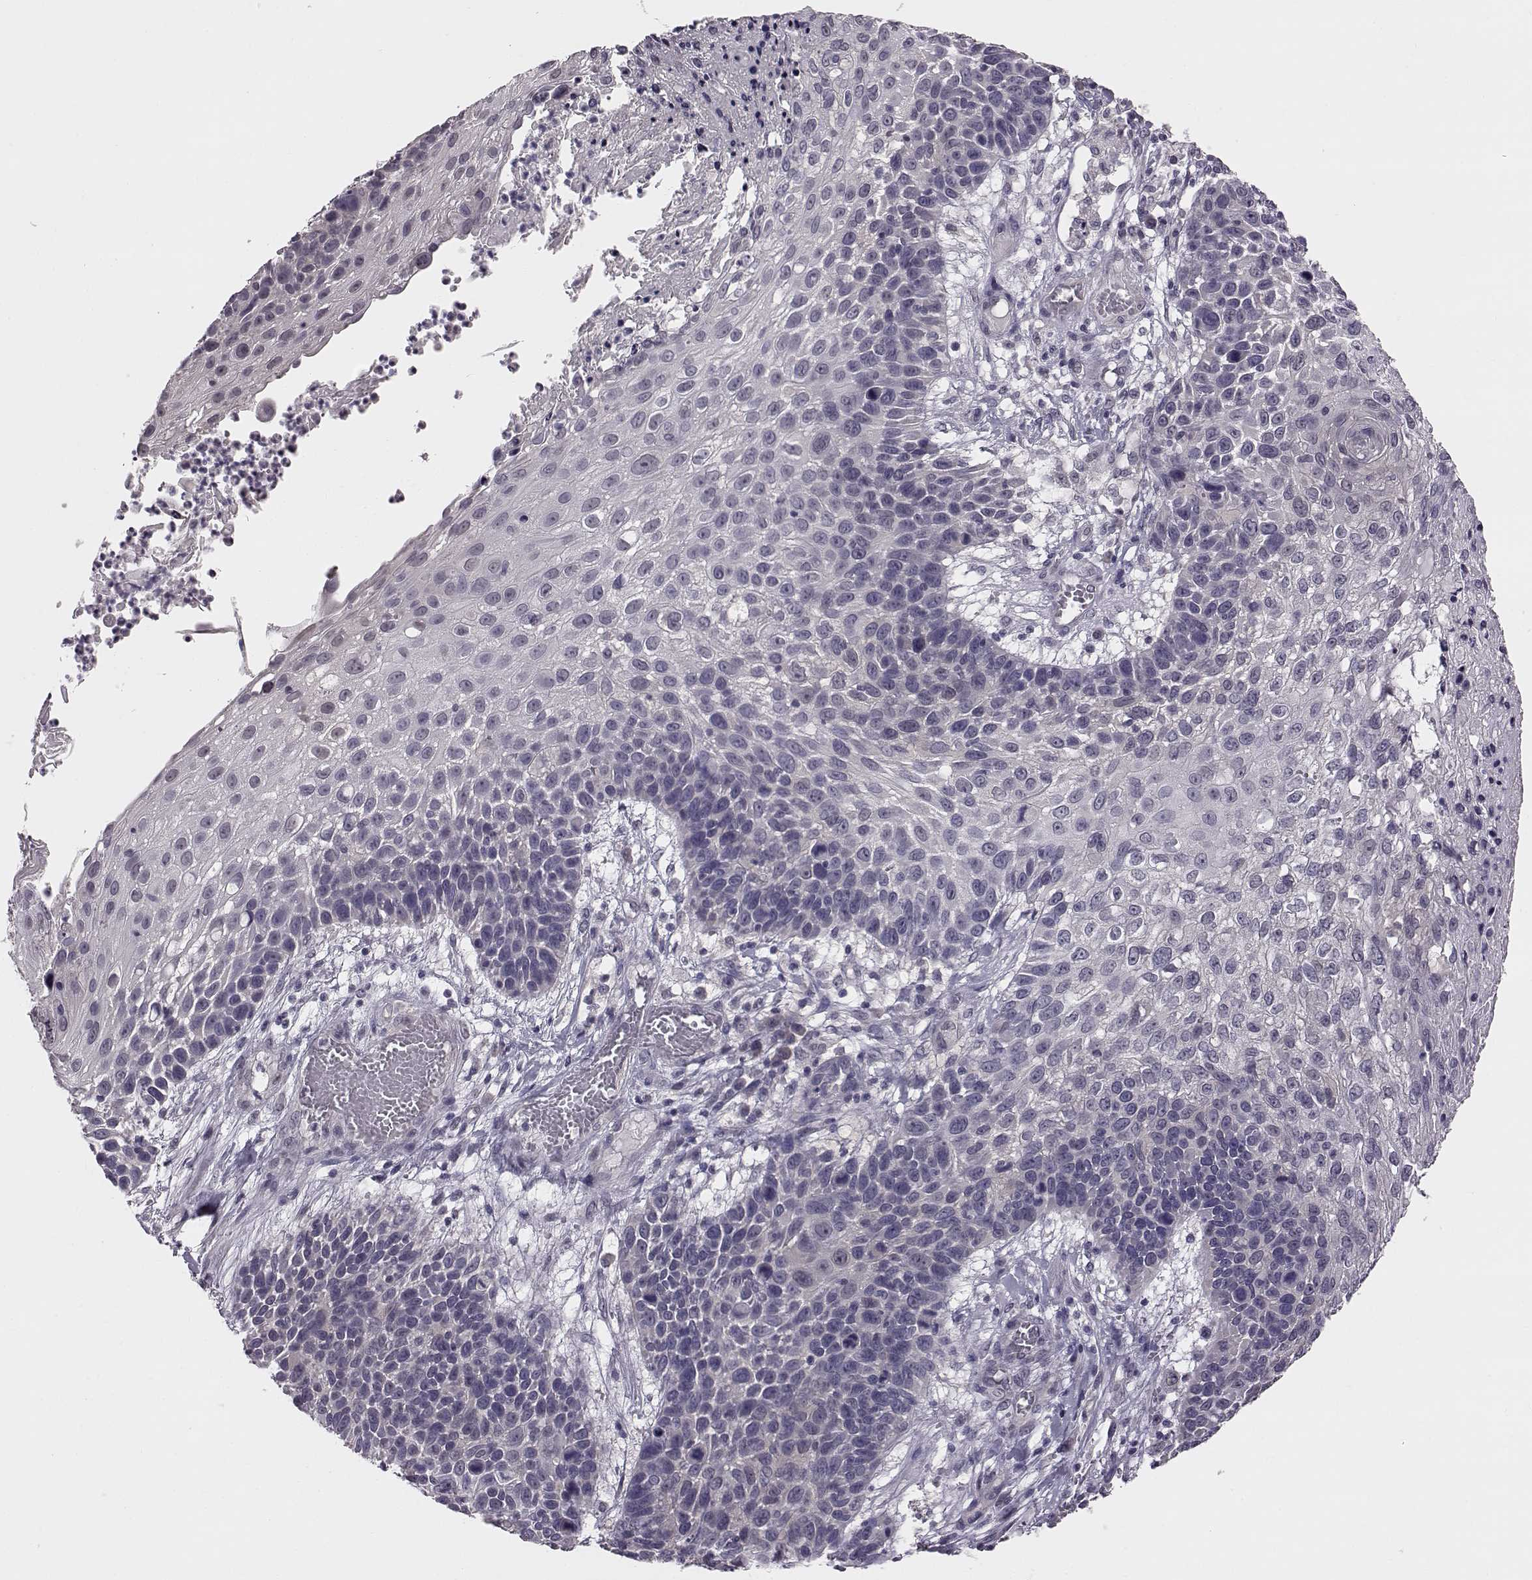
{"staining": {"intensity": "negative", "quantity": "none", "location": "none"}, "tissue": "skin cancer", "cell_type": "Tumor cells", "image_type": "cancer", "snomed": [{"axis": "morphology", "description": "Squamous cell carcinoma, NOS"}, {"axis": "topography", "description": "Skin"}], "caption": "This histopathology image is of skin cancer (squamous cell carcinoma) stained with immunohistochemistry to label a protein in brown with the nuclei are counter-stained blue. There is no positivity in tumor cells.", "gene": "C10orf62", "patient": {"sex": "male", "age": 92}}